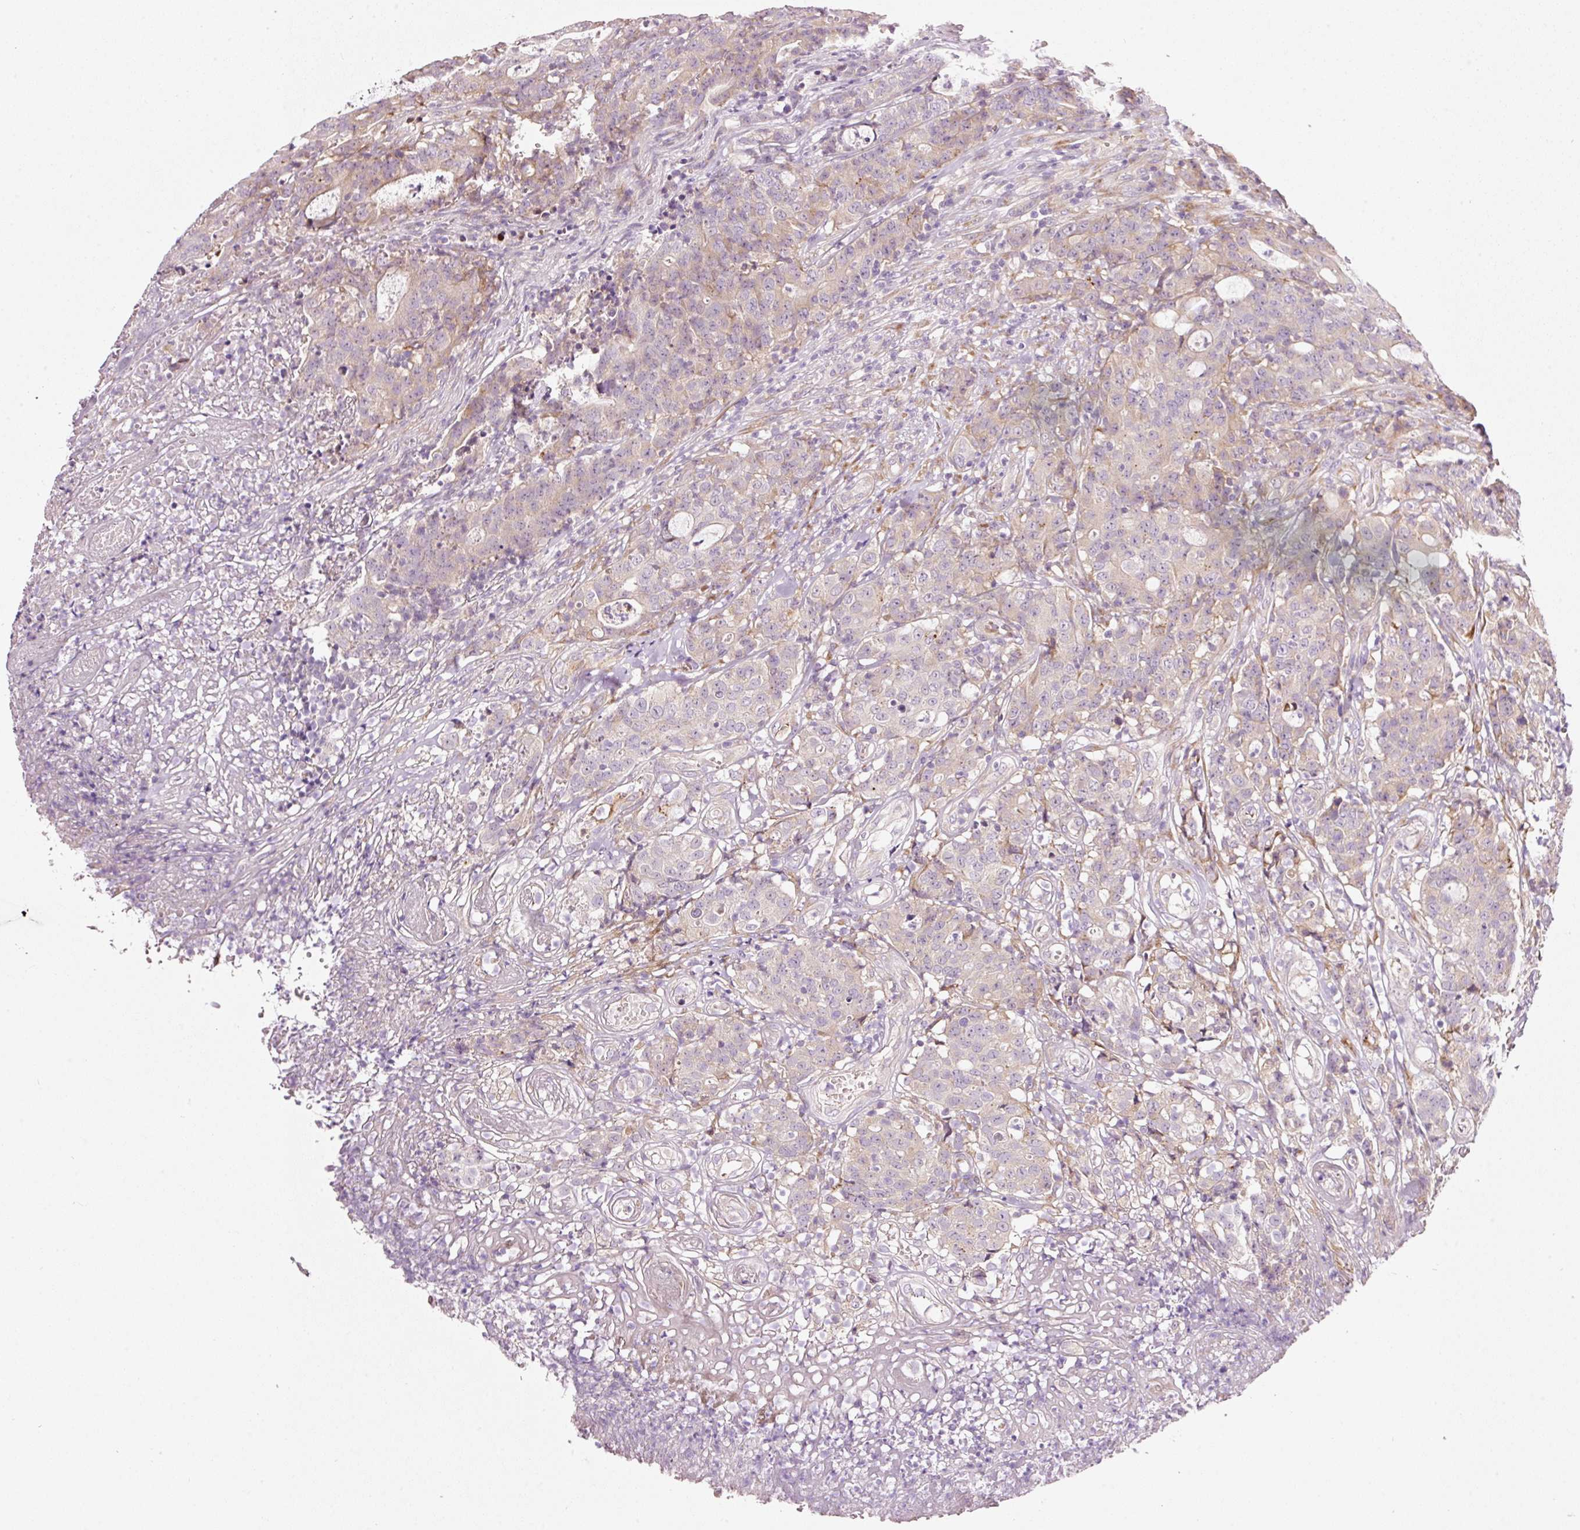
{"staining": {"intensity": "negative", "quantity": "none", "location": "none"}, "tissue": "colorectal cancer", "cell_type": "Tumor cells", "image_type": "cancer", "snomed": [{"axis": "morphology", "description": "Adenocarcinoma, NOS"}, {"axis": "topography", "description": "Colon"}], "caption": "This is an immunohistochemistry (IHC) micrograph of human adenocarcinoma (colorectal). There is no expression in tumor cells.", "gene": "RSPO2", "patient": {"sex": "male", "age": 83}}